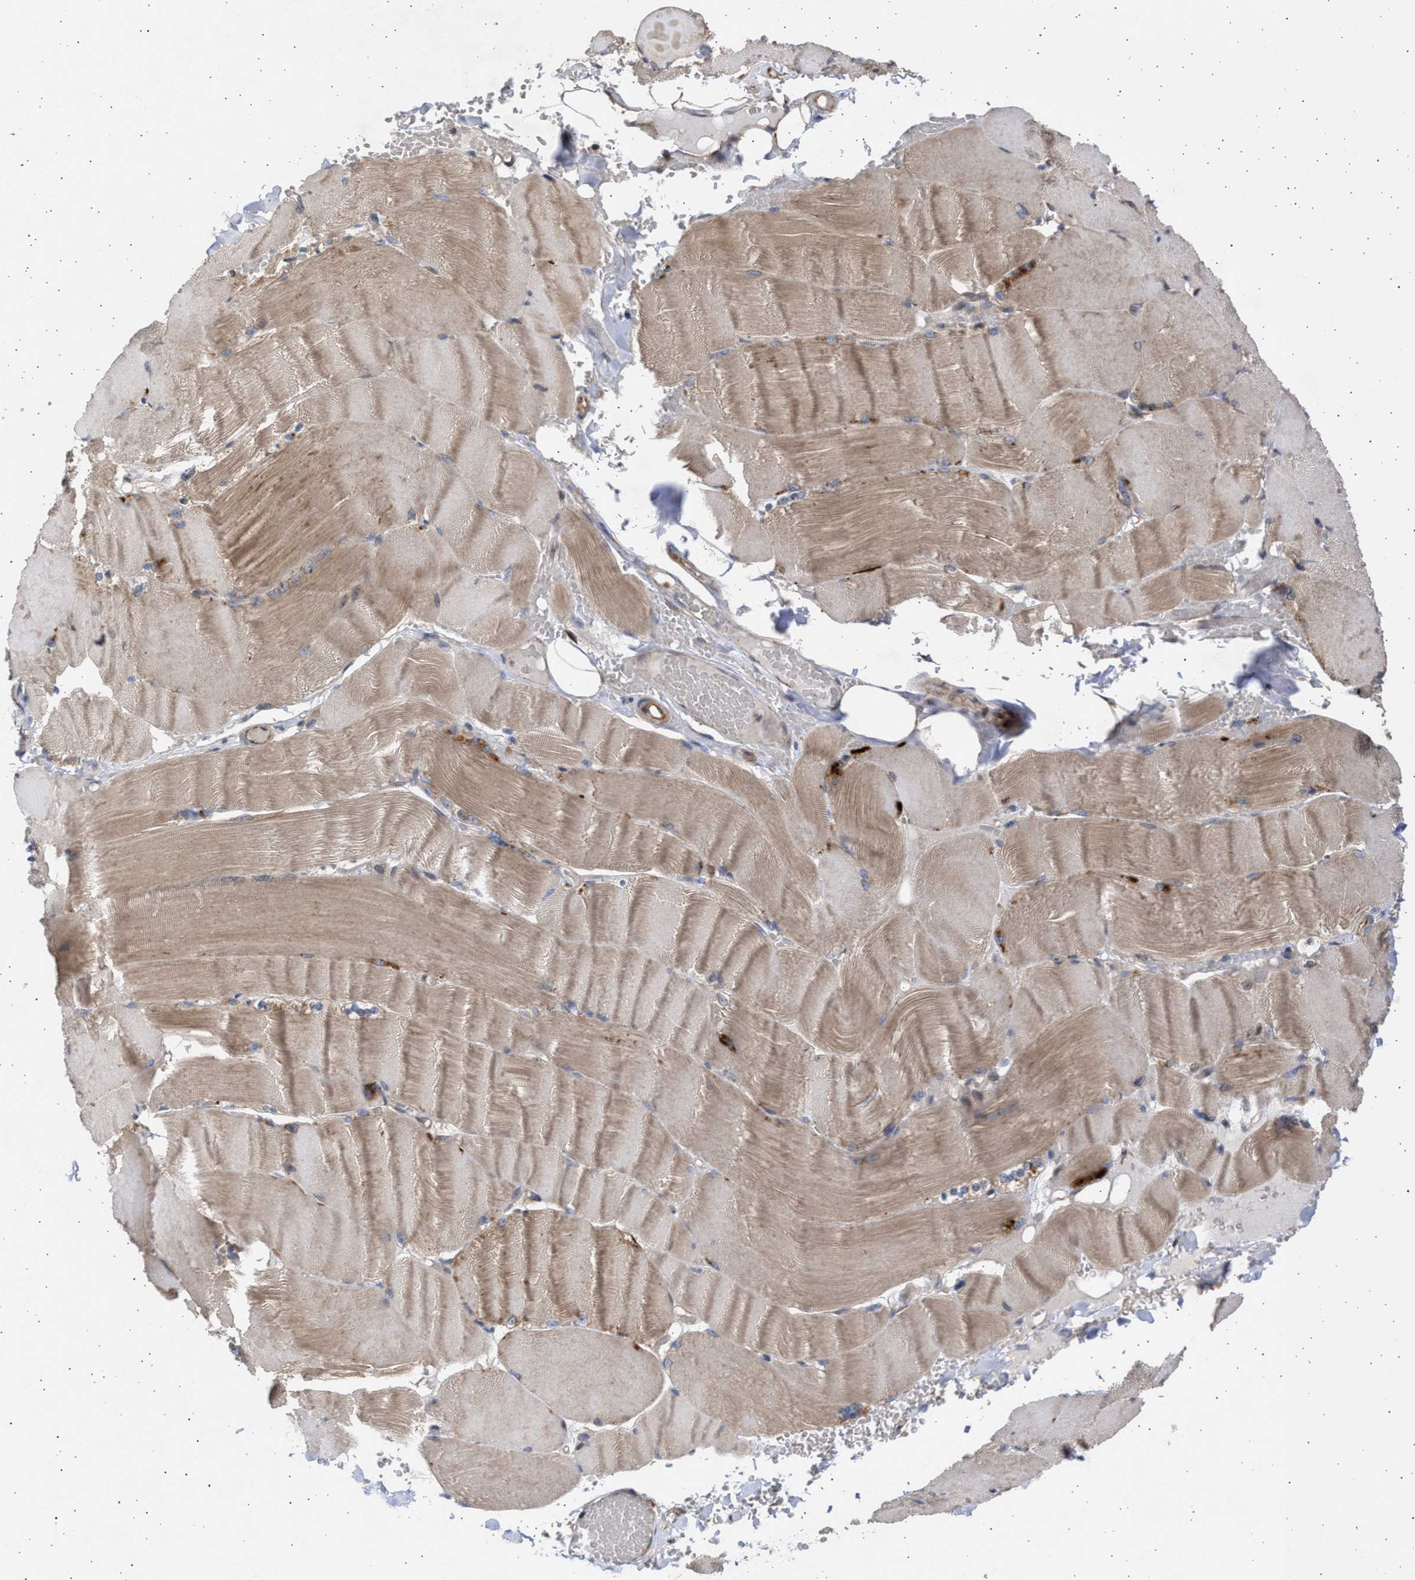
{"staining": {"intensity": "moderate", "quantity": "25%-75%", "location": "cytoplasmic/membranous"}, "tissue": "skeletal muscle", "cell_type": "Myocytes", "image_type": "normal", "snomed": [{"axis": "morphology", "description": "Normal tissue, NOS"}, {"axis": "topography", "description": "Skin"}, {"axis": "topography", "description": "Skeletal muscle"}], "caption": "Brown immunohistochemical staining in normal skeletal muscle reveals moderate cytoplasmic/membranous positivity in approximately 25%-75% of myocytes. The staining was performed using DAB, with brown indicating positive protein expression. Nuclei are stained blue with hematoxylin.", "gene": "TTC19", "patient": {"sex": "male", "age": 83}}